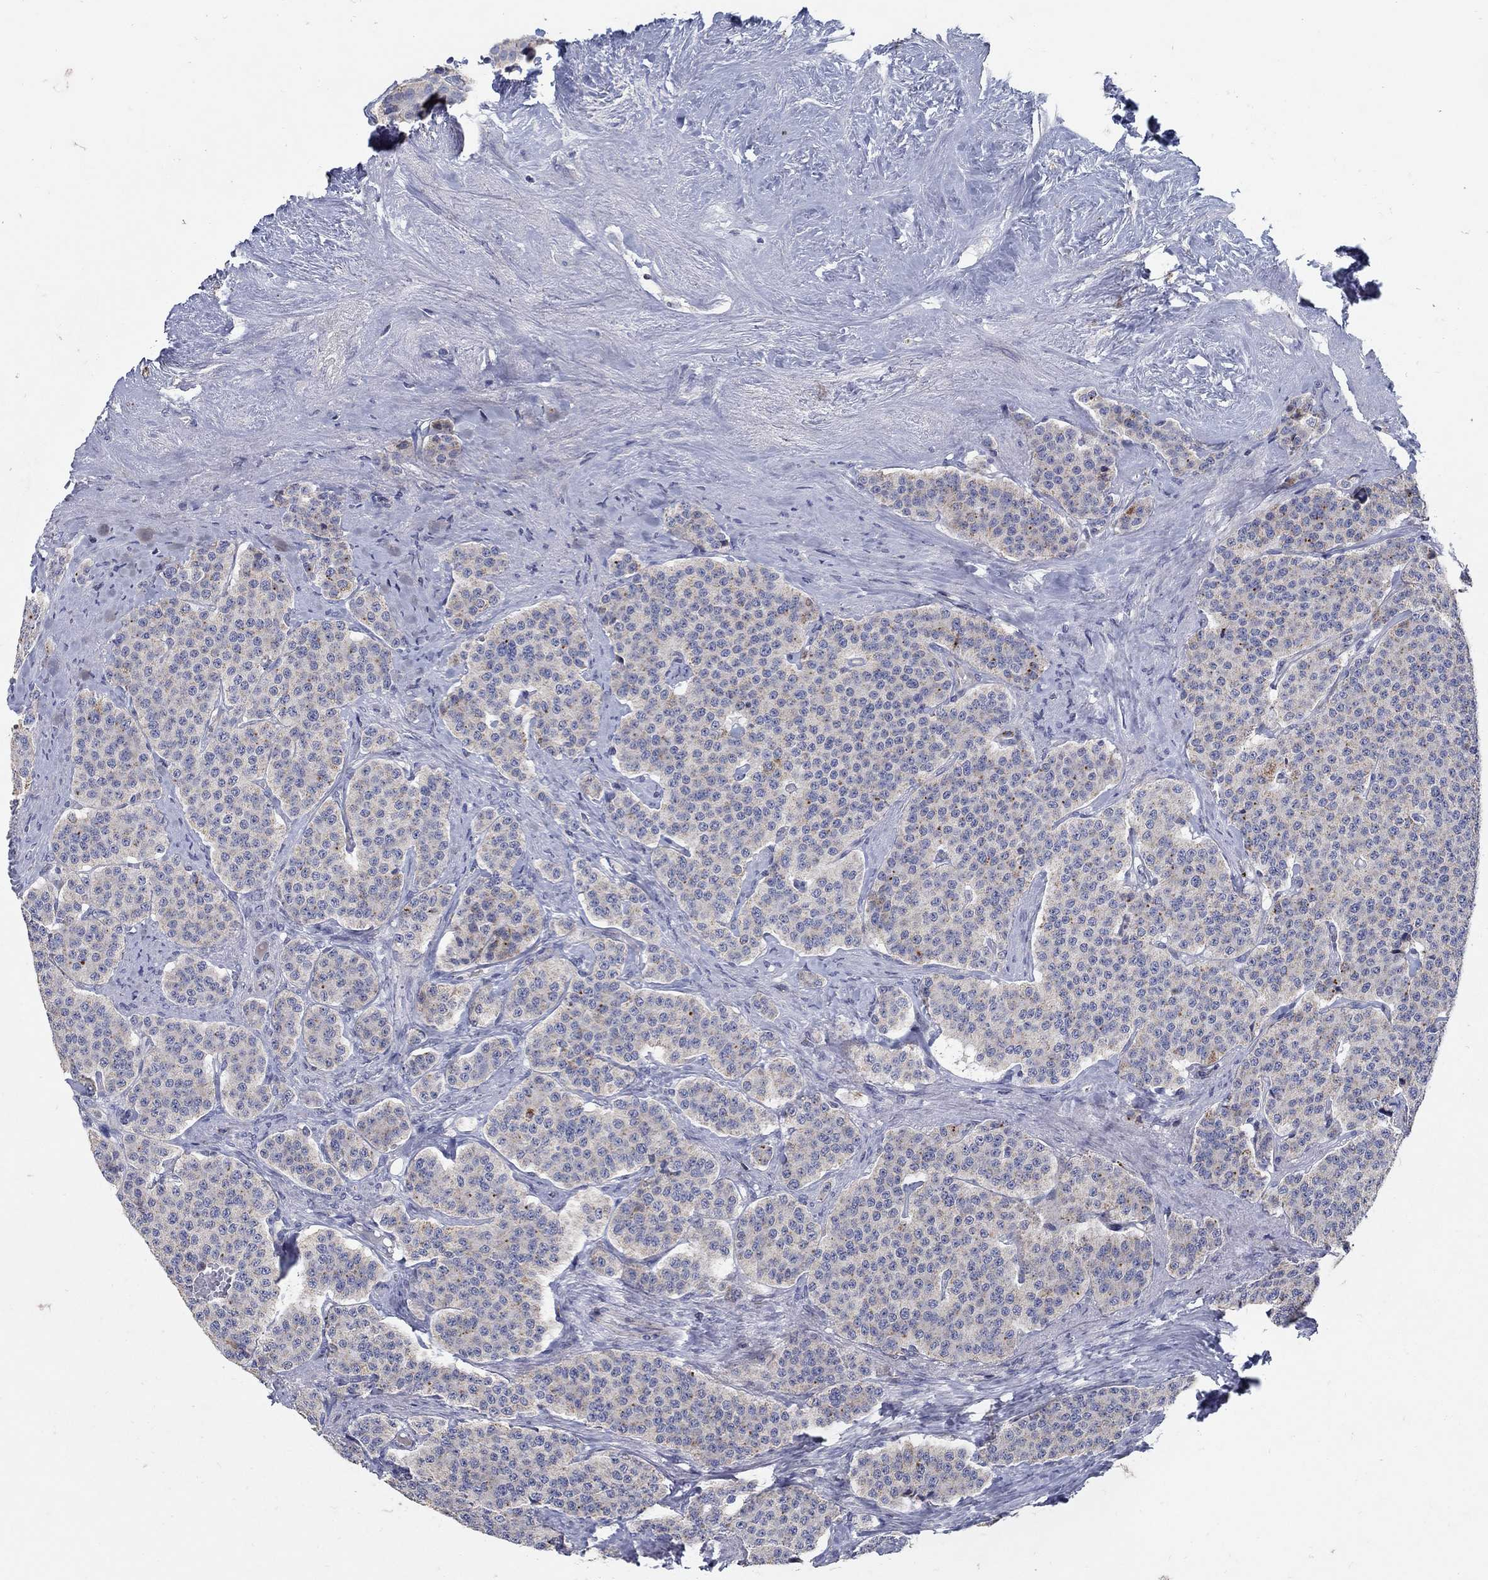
{"staining": {"intensity": "strong", "quantity": "<25%", "location": "cytoplasmic/membranous"}, "tissue": "carcinoid", "cell_type": "Tumor cells", "image_type": "cancer", "snomed": [{"axis": "morphology", "description": "Carcinoid, malignant, NOS"}, {"axis": "topography", "description": "Small intestine"}], "caption": "Human carcinoid stained for a protein (brown) demonstrates strong cytoplasmic/membranous positive staining in about <25% of tumor cells.", "gene": "HMX2", "patient": {"sex": "female", "age": 58}}